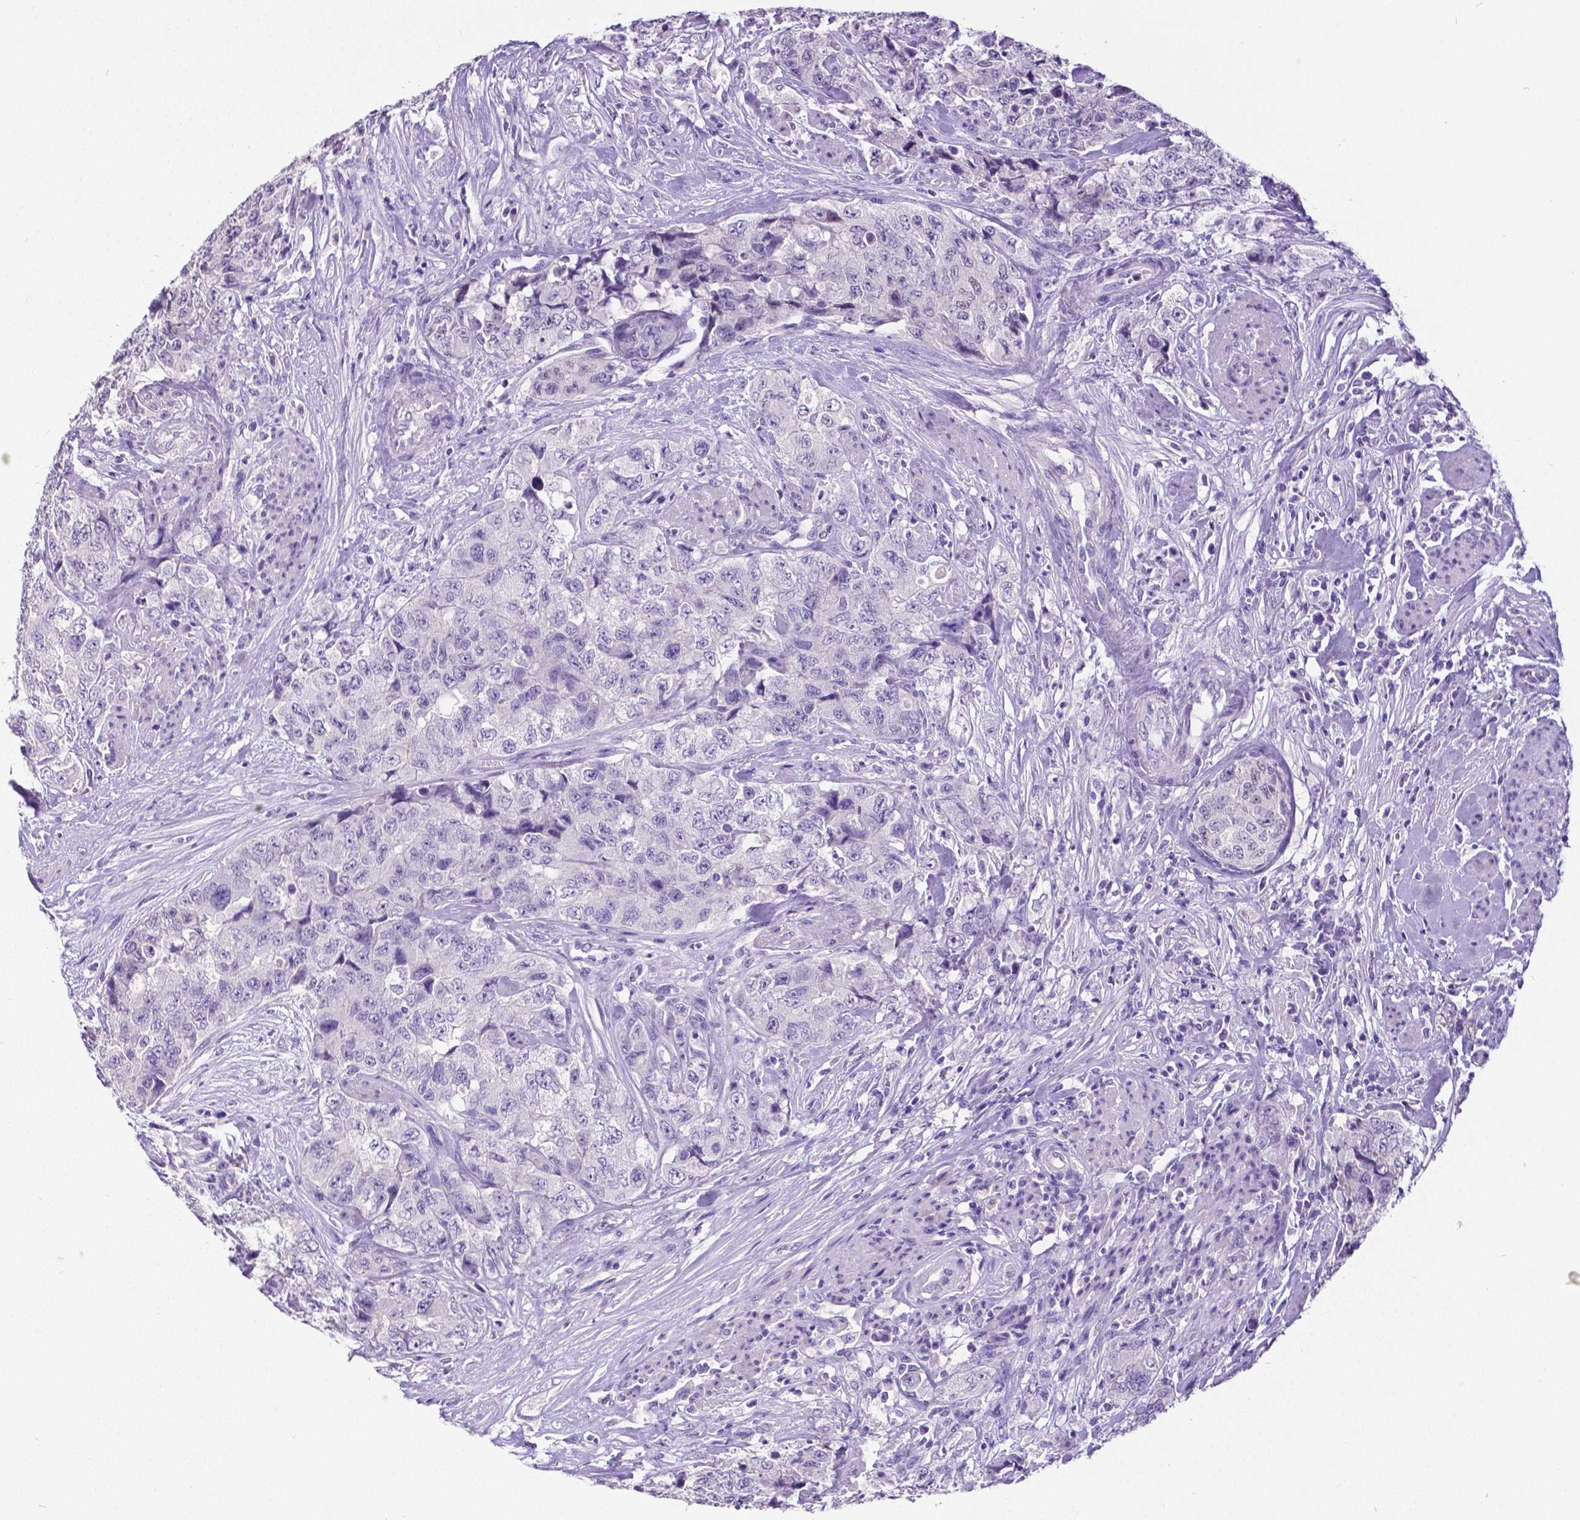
{"staining": {"intensity": "negative", "quantity": "none", "location": "none"}, "tissue": "urothelial cancer", "cell_type": "Tumor cells", "image_type": "cancer", "snomed": [{"axis": "morphology", "description": "Urothelial carcinoma, High grade"}, {"axis": "topography", "description": "Urinary bladder"}], "caption": "The histopathology image reveals no staining of tumor cells in urothelial cancer.", "gene": "SATB2", "patient": {"sex": "female", "age": 78}}